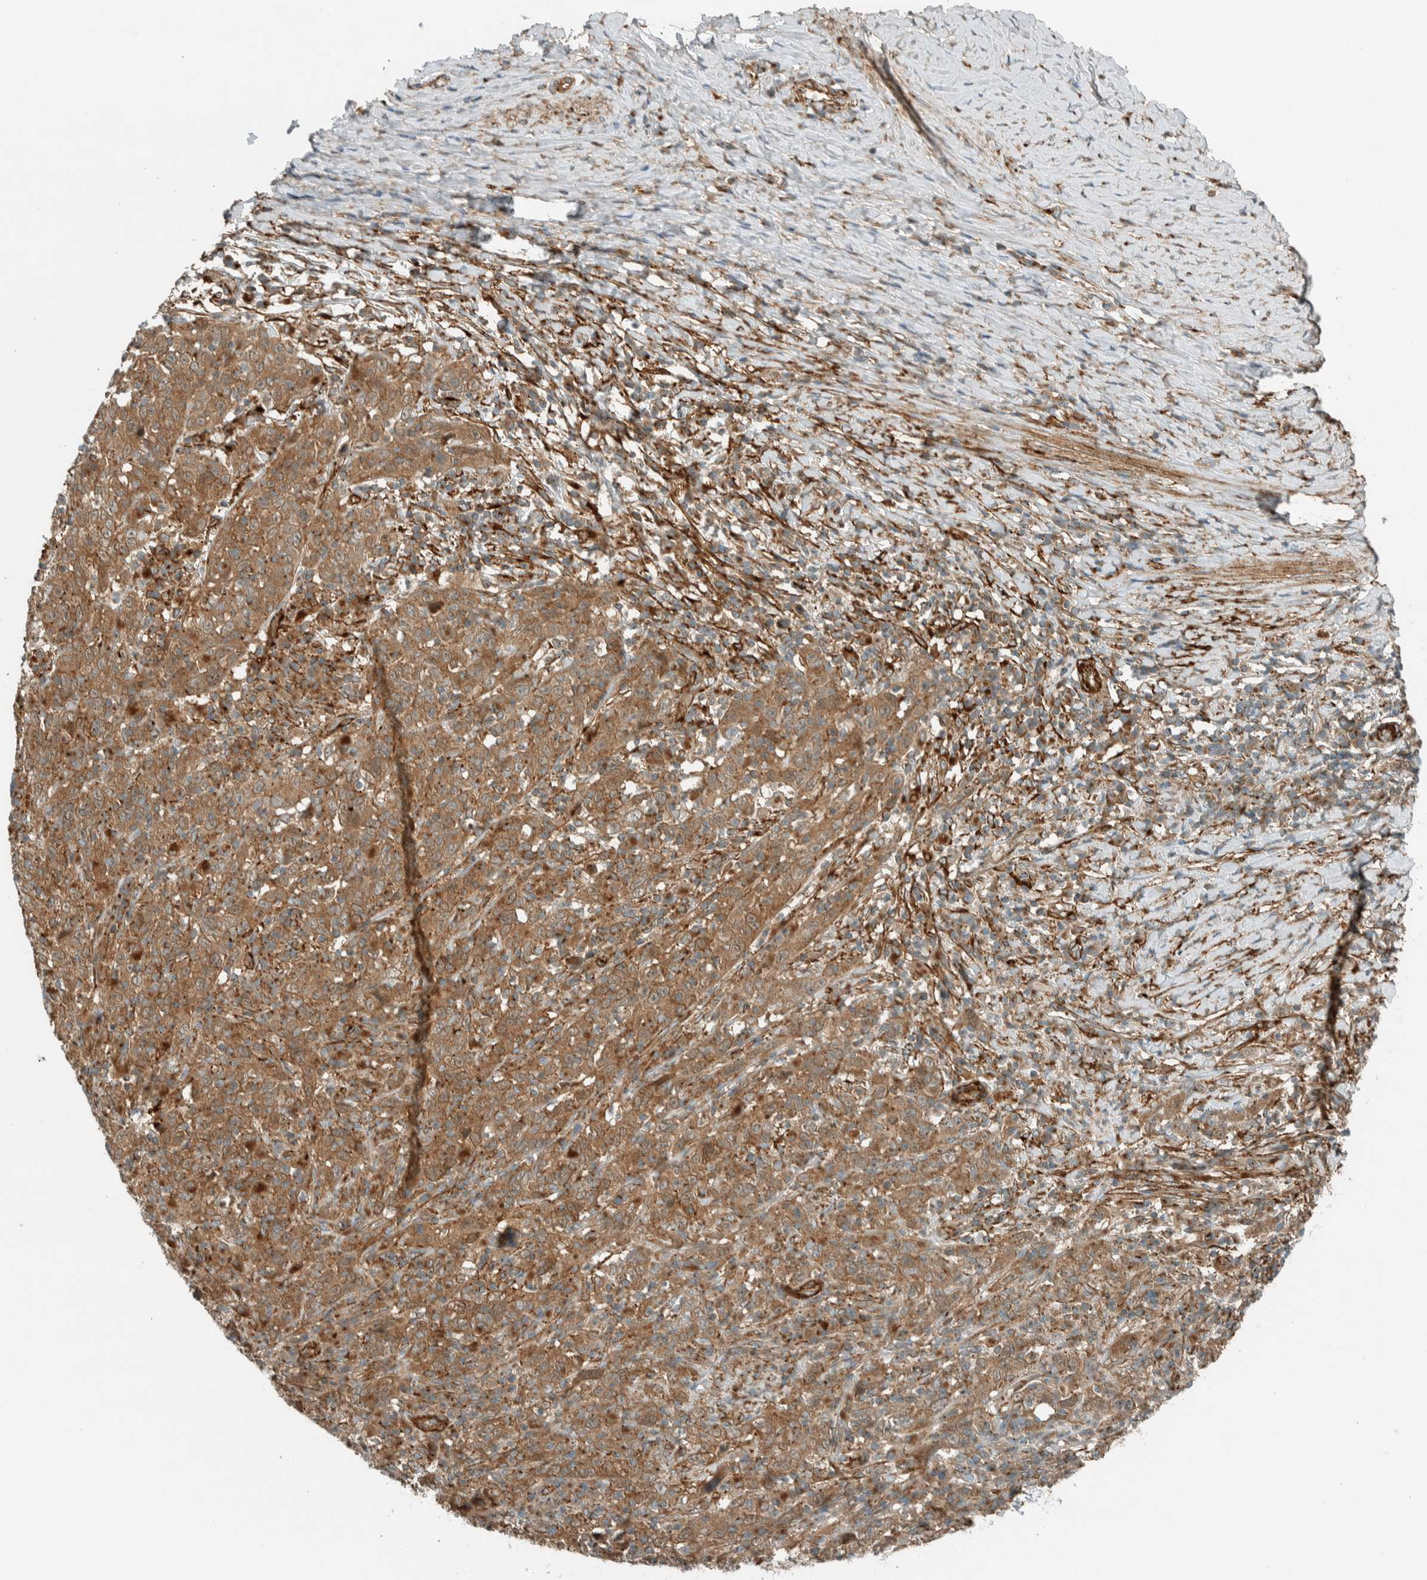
{"staining": {"intensity": "moderate", "quantity": ">75%", "location": "cytoplasmic/membranous"}, "tissue": "cervical cancer", "cell_type": "Tumor cells", "image_type": "cancer", "snomed": [{"axis": "morphology", "description": "Squamous cell carcinoma, NOS"}, {"axis": "topography", "description": "Cervix"}], "caption": "High-magnification brightfield microscopy of cervical cancer stained with DAB (3,3'-diaminobenzidine) (brown) and counterstained with hematoxylin (blue). tumor cells exhibit moderate cytoplasmic/membranous expression is present in about>75% of cells.", "gene": "EXOC7", "patient": {"sex": "female", "age": 46}}